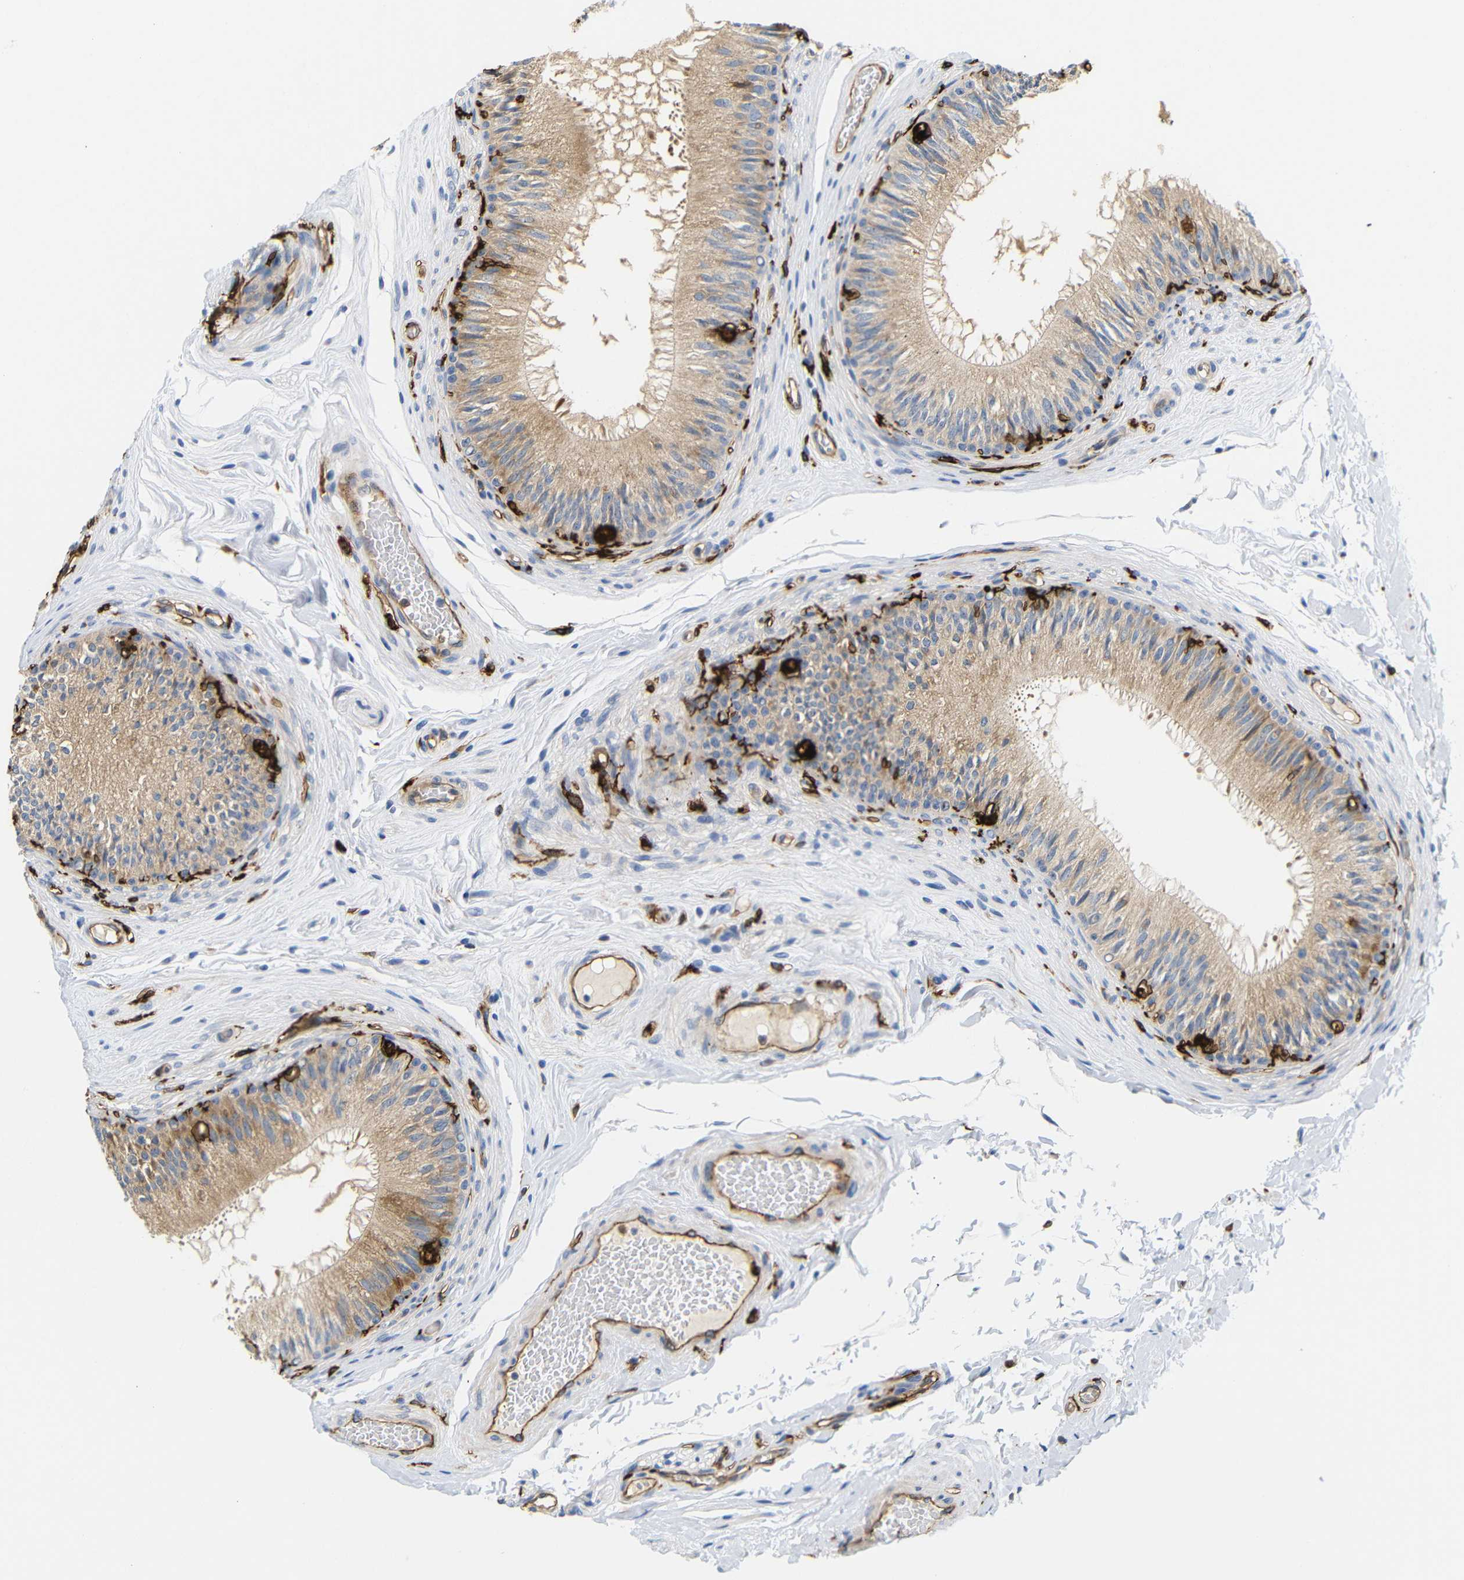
{"staining": {"intensity": "moderate", "quantity": ">75%", "location": "cytoplasmic/membranous"}, "tissue": "epididymis", "cell_type": "Glandular cells", "image_type": "normal", "snomed": [{"axis": "morphology", "description": "Normal tissue, NOS"}, {"axis": "topography", "description": "Testis"}, {"axis": "topography", "description": "Epididymis"}], "caption": "Brown immunohistochemical staining in unremarkable epididymis reveals moderate cytoplasmic/membranous expression in about >75% of glandular cells. Ihc stains the protein of interest in brown and the nuclei are stained blue.", "gene": "HLA", "patient": {"sex": "male", "age": 36}}